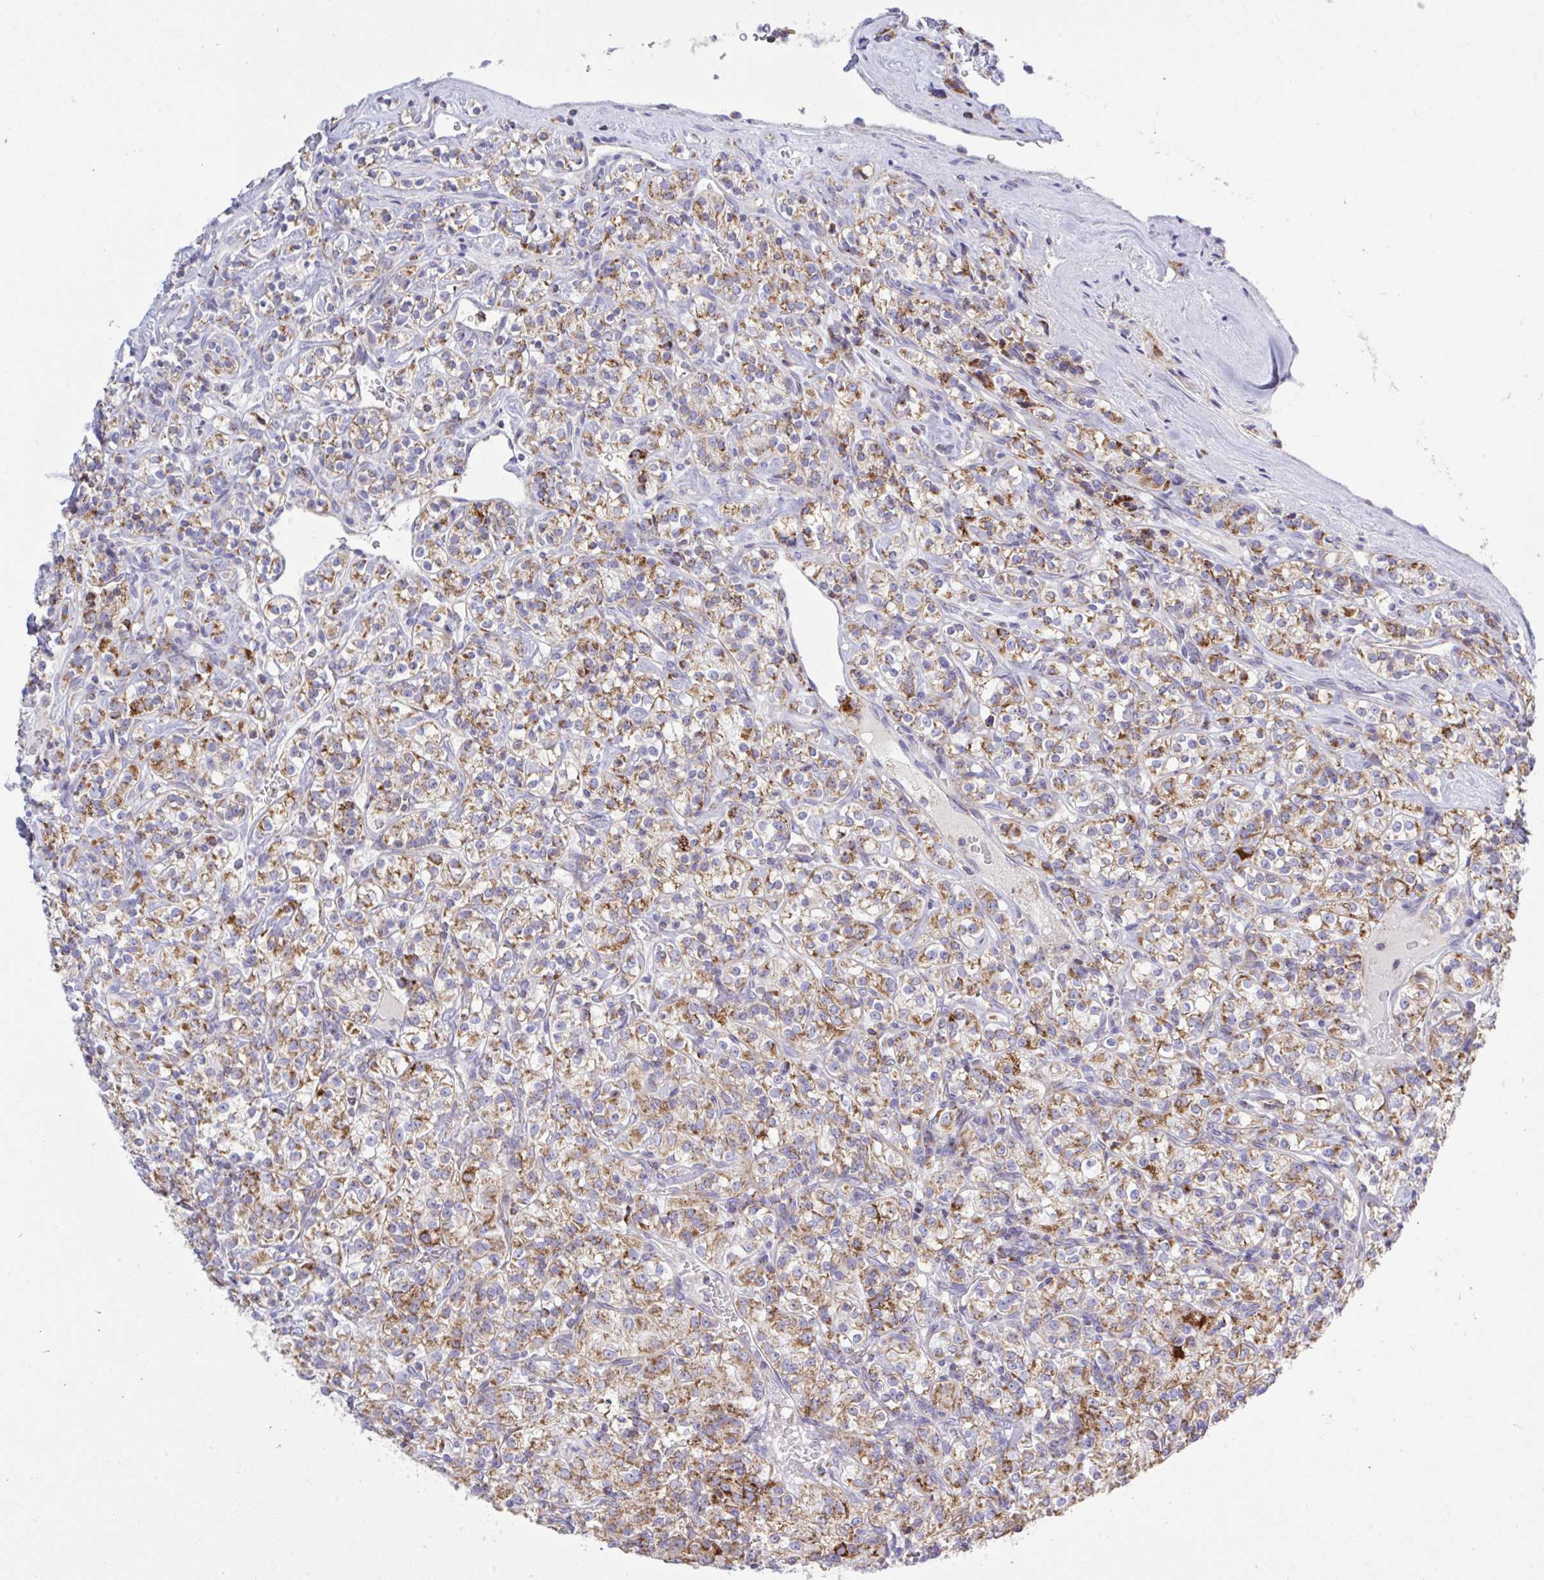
{"staining": {"intensity": "moderate", "quantity": "25%-75%", "location": "cytoplasmic/membranous"}, "tissue": "renal cancer", "cell_type": "Tumor cells", "image_type": "cancer", "snomed": [{"axis": "morphology", "description": "Adenocarcinoma, NOS"}, {"axis": "topography", "description": "Kidney"}], "caption": "There is medium levels of moderate cytoplasmic/membranous staining in tumor cells of renal cancer, as demonstrated by immunohistochemical staining (brown color).", "gene": "HSPE1", "patient": {"sex": "male", "age": 77}}